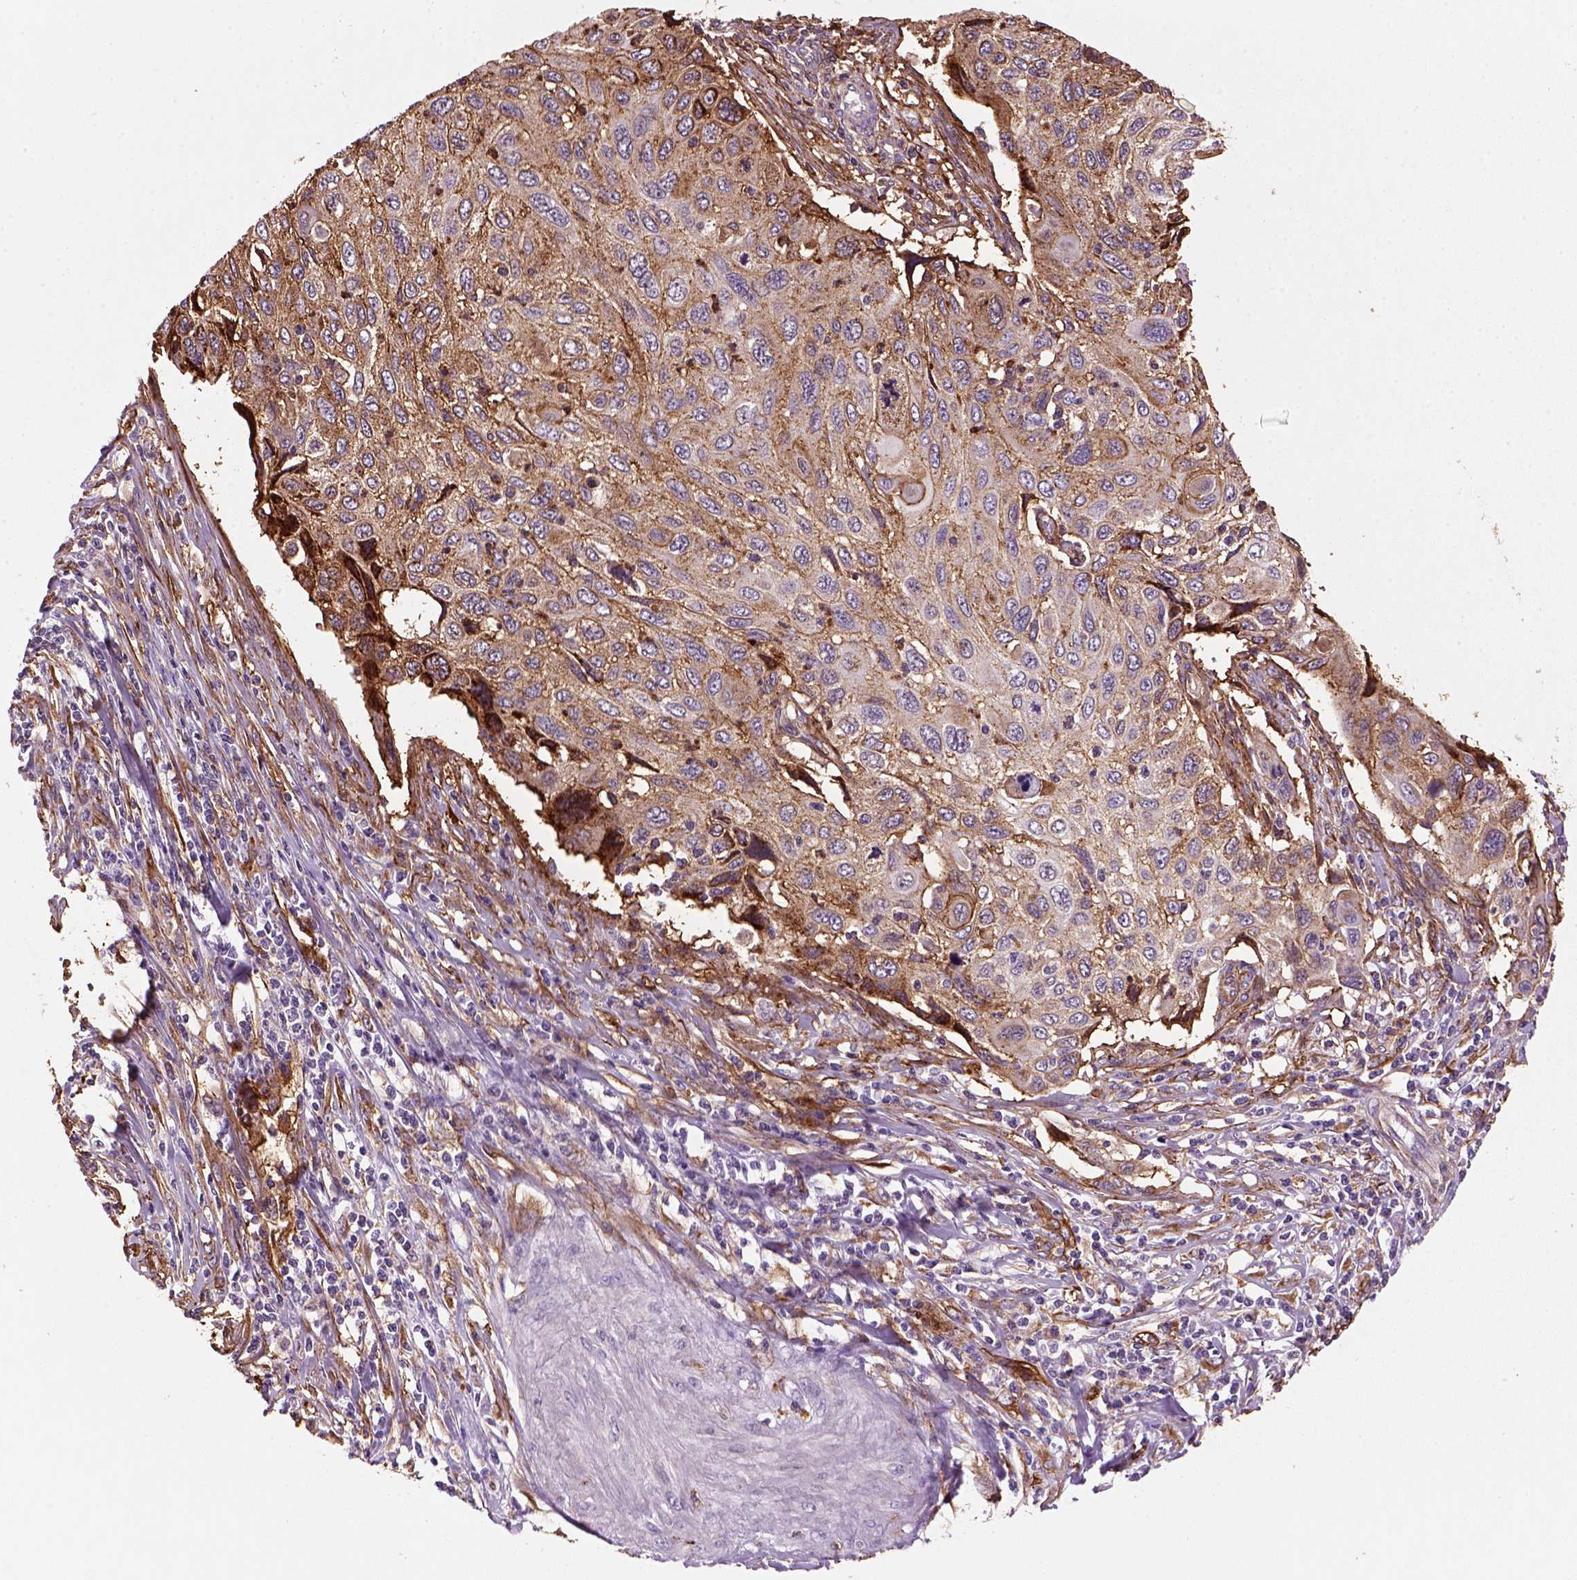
{"staining": {"intensity": "strong", "quantity": "25%-75%", "location": "cytoplasmic/membranous"}, "tissue": "cervical cancer", "cell_type": "Tumor cells", "image_type": "cancer", "snomed": [{"axis": "morphology", "description": "Squamous cell carcinoma, NOS"}, {"axis": "topography", "description": "Cervix"}], "caption": "Cervical cancer was stained to show a protein in brown. There is high levels of strong cytoplasmic/membranous positivity in approximately 25%-75% of tumor cells.", "gene": "MARCKS", "patient": {"sex": "female", "age": 70}}